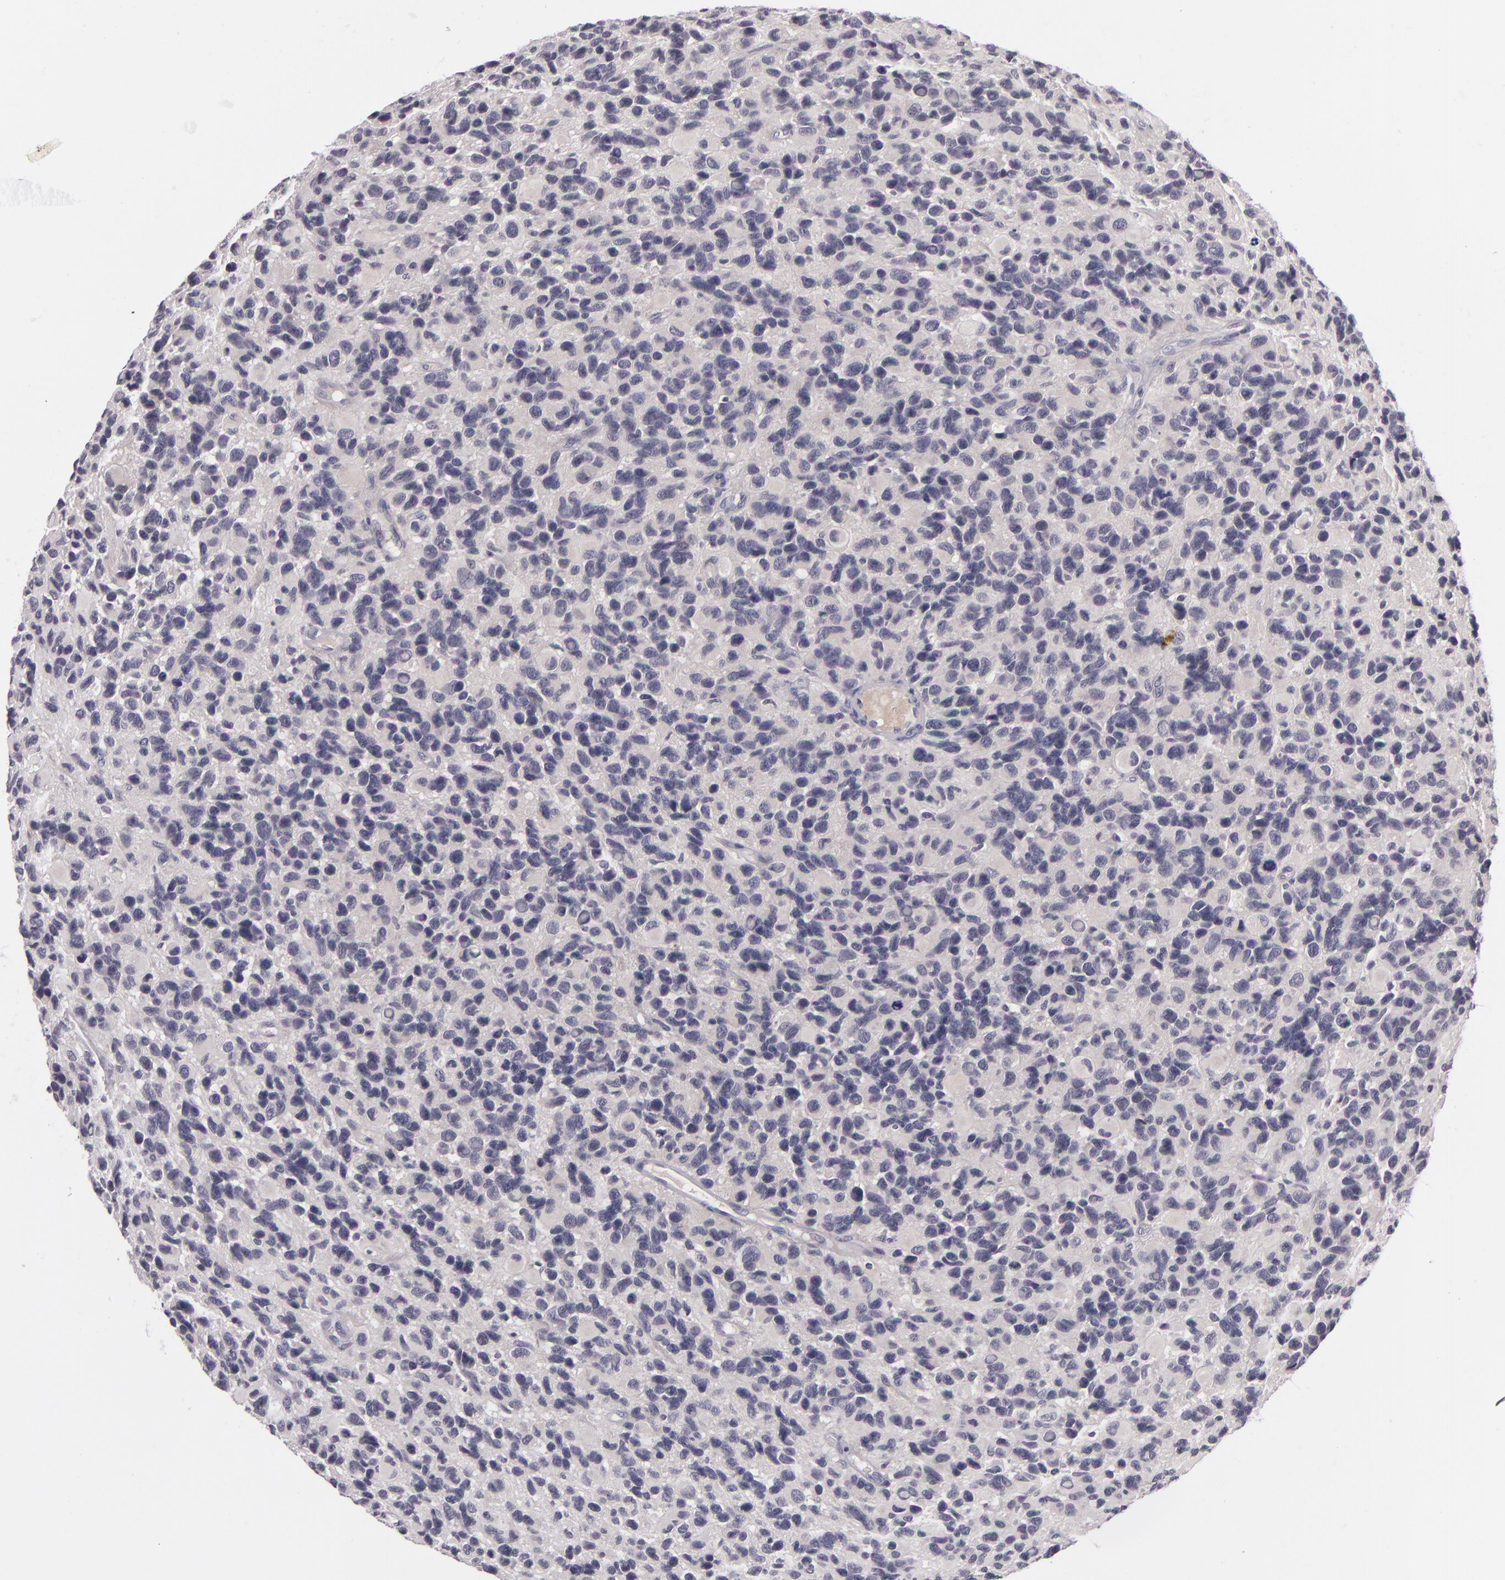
{"staining": {"intensity": "negative", "quantity": "none", "location": "none"}, "tissue": "glioma", "cell_type": "Tumor cells", "image_type": "cancer", "snomed": [{"axis": "morphology", "description": "Glioma, malignant, High grade"}, {"axis": "topography", "description": "Brain"}], "caption": "The photomicrograph exhibits no staining of tumor cells in glioma. (DAB (3,3'-diaminobenzidine) IHC visualized using brightfield microscopy, high magnification).", "gene": "DAG1", "patient": {"sex": "male", "age": 77}}